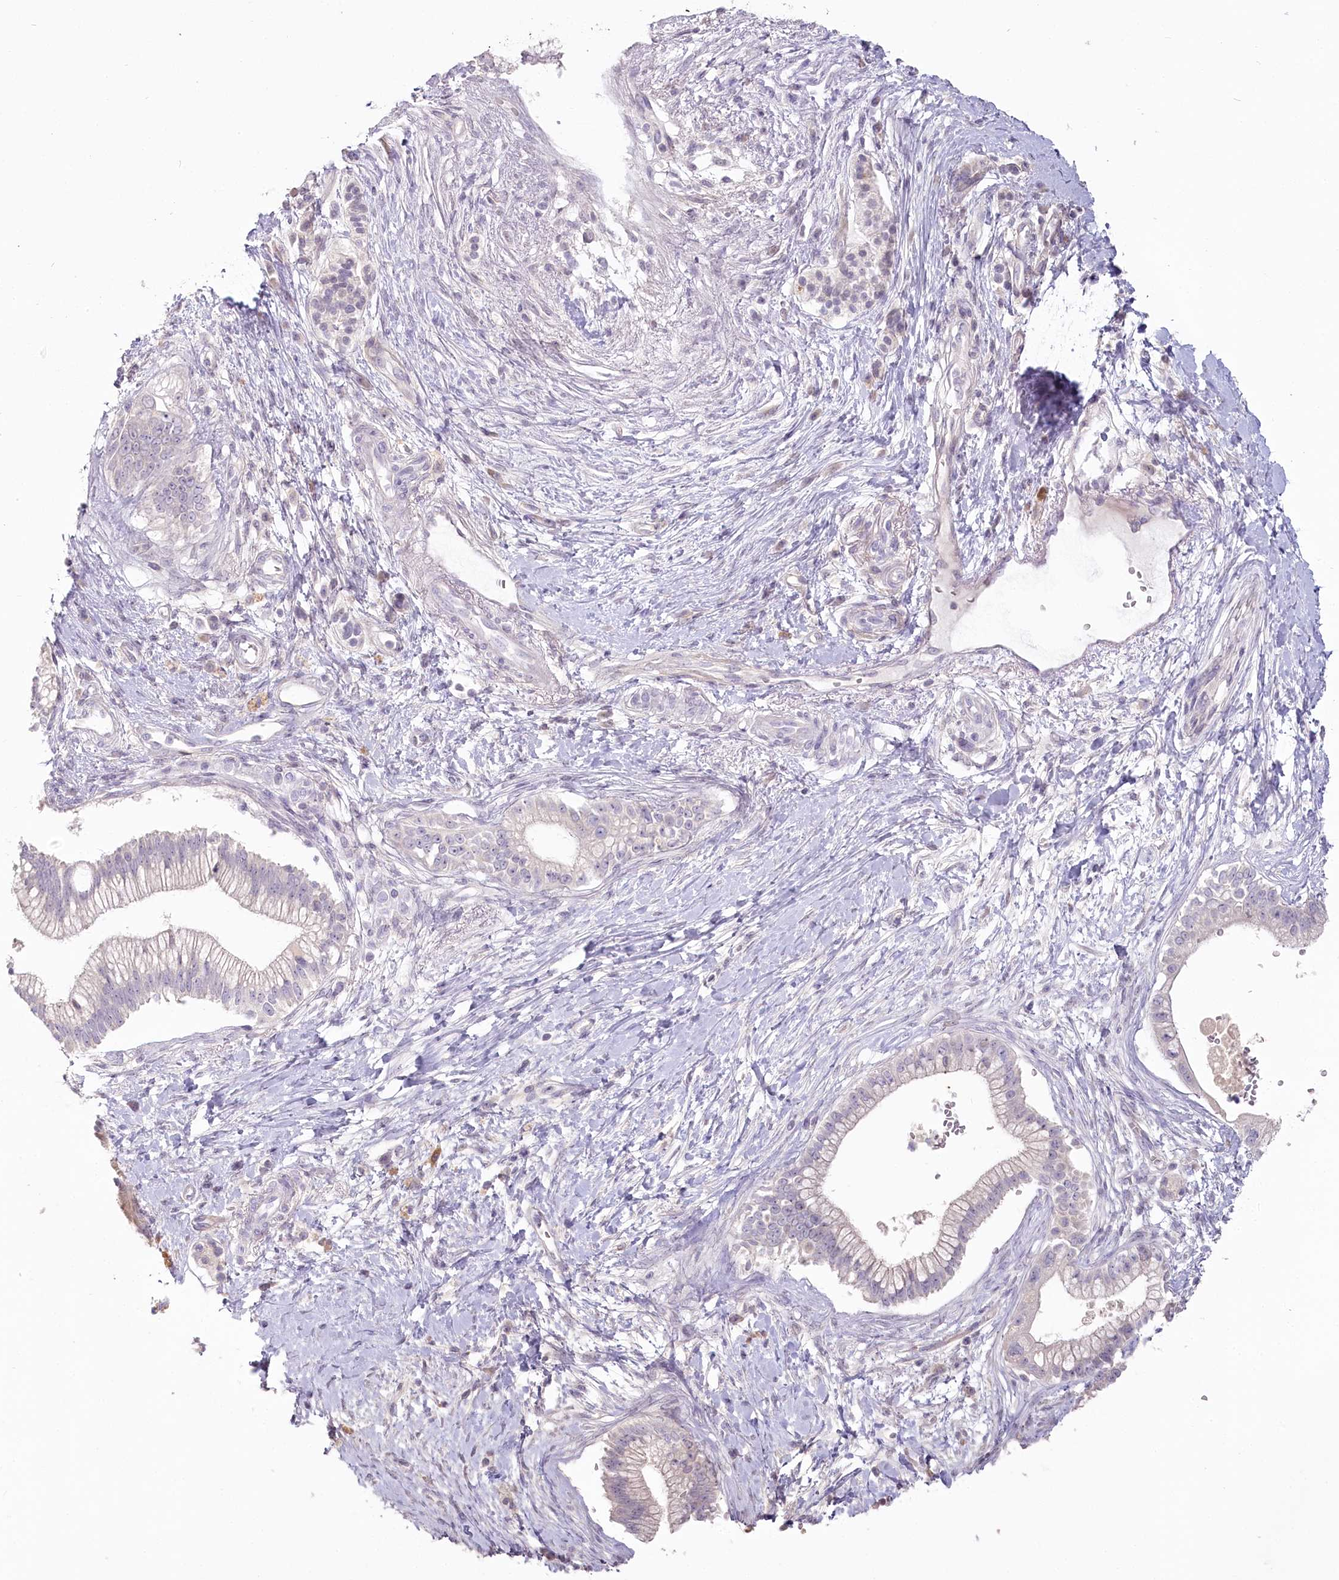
{"staining": {"intensity": "negative", "quantity": "none", "location": "none"}, "tissue": "pancreatic cancer", "cell_type": "Tumor cells", "image_type": "cancer", "snomed": [{"axis": "morphology", "description": "Adenocarcinoma, NOS"}, {"axis": "topography", "description": "Pancreas"}], "caption": "This histopathology image is of pancreatic cancer (adenocarcinoma) stained with immunohistochemistry (IHC) to label a protein in brown with the nuclei are counter-stained blue. There is no expression in tumor cells. (Brightfield microscopy of DAB IHC at high magnification).", "gene": "USP11", "patient": {"sex": "male", "age": 68}}